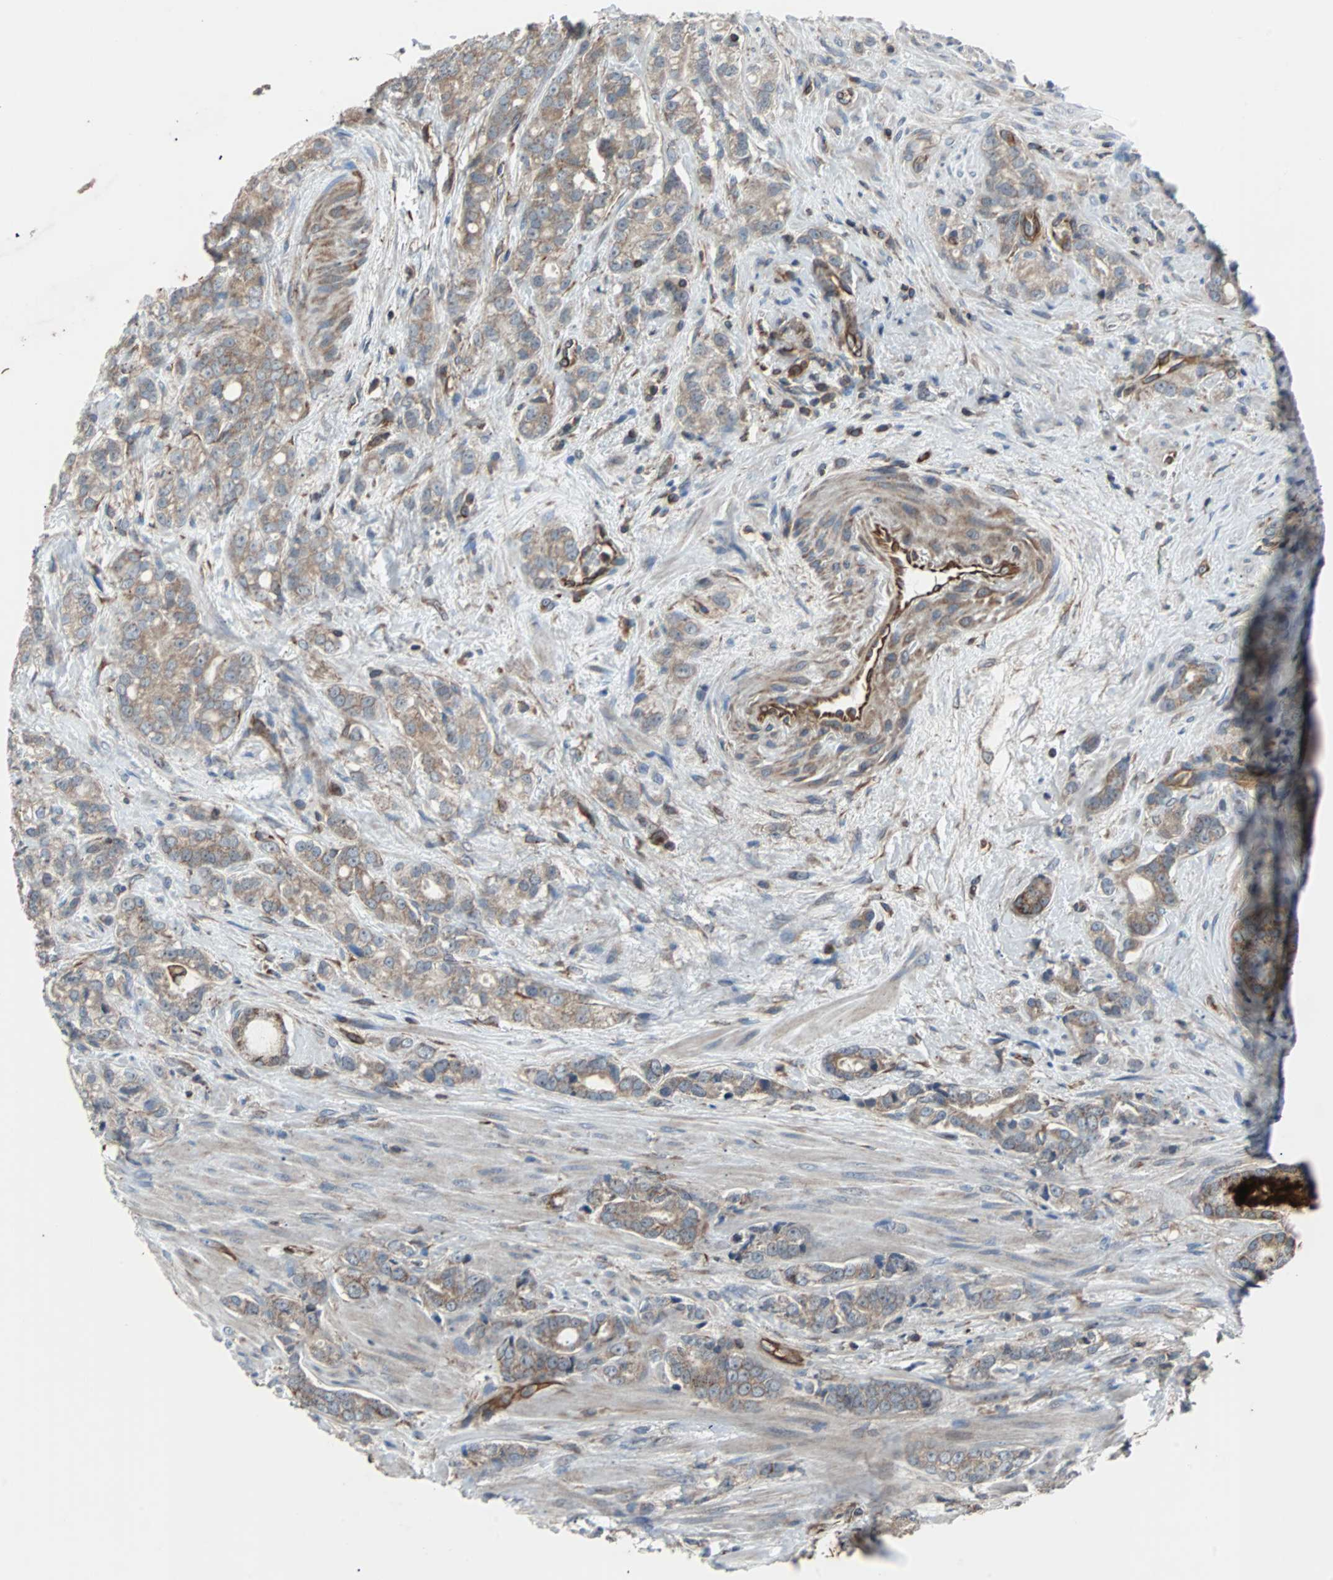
{"staining": {"intensity": "moderate", "quantity": ">75%", "location": "cytoplasmic/membranous"}, "tissue": "prostate cancer", "cell_type": "Tumor cells", "image_type": "cancer", "snomed": [{"axis": "morphology", "description": "Adenocarcinoma, Low grade"}, {"axis": "topography", "description": "Prostate"}], "caption": "Moderate cytoplasmic/membranous protein staining is present in about >75% of tumor cells in prostate cancer (low-grade adenocarcinoma).", "gene": "ACTR3", "patient": {"sex": "male", "age": 58}}